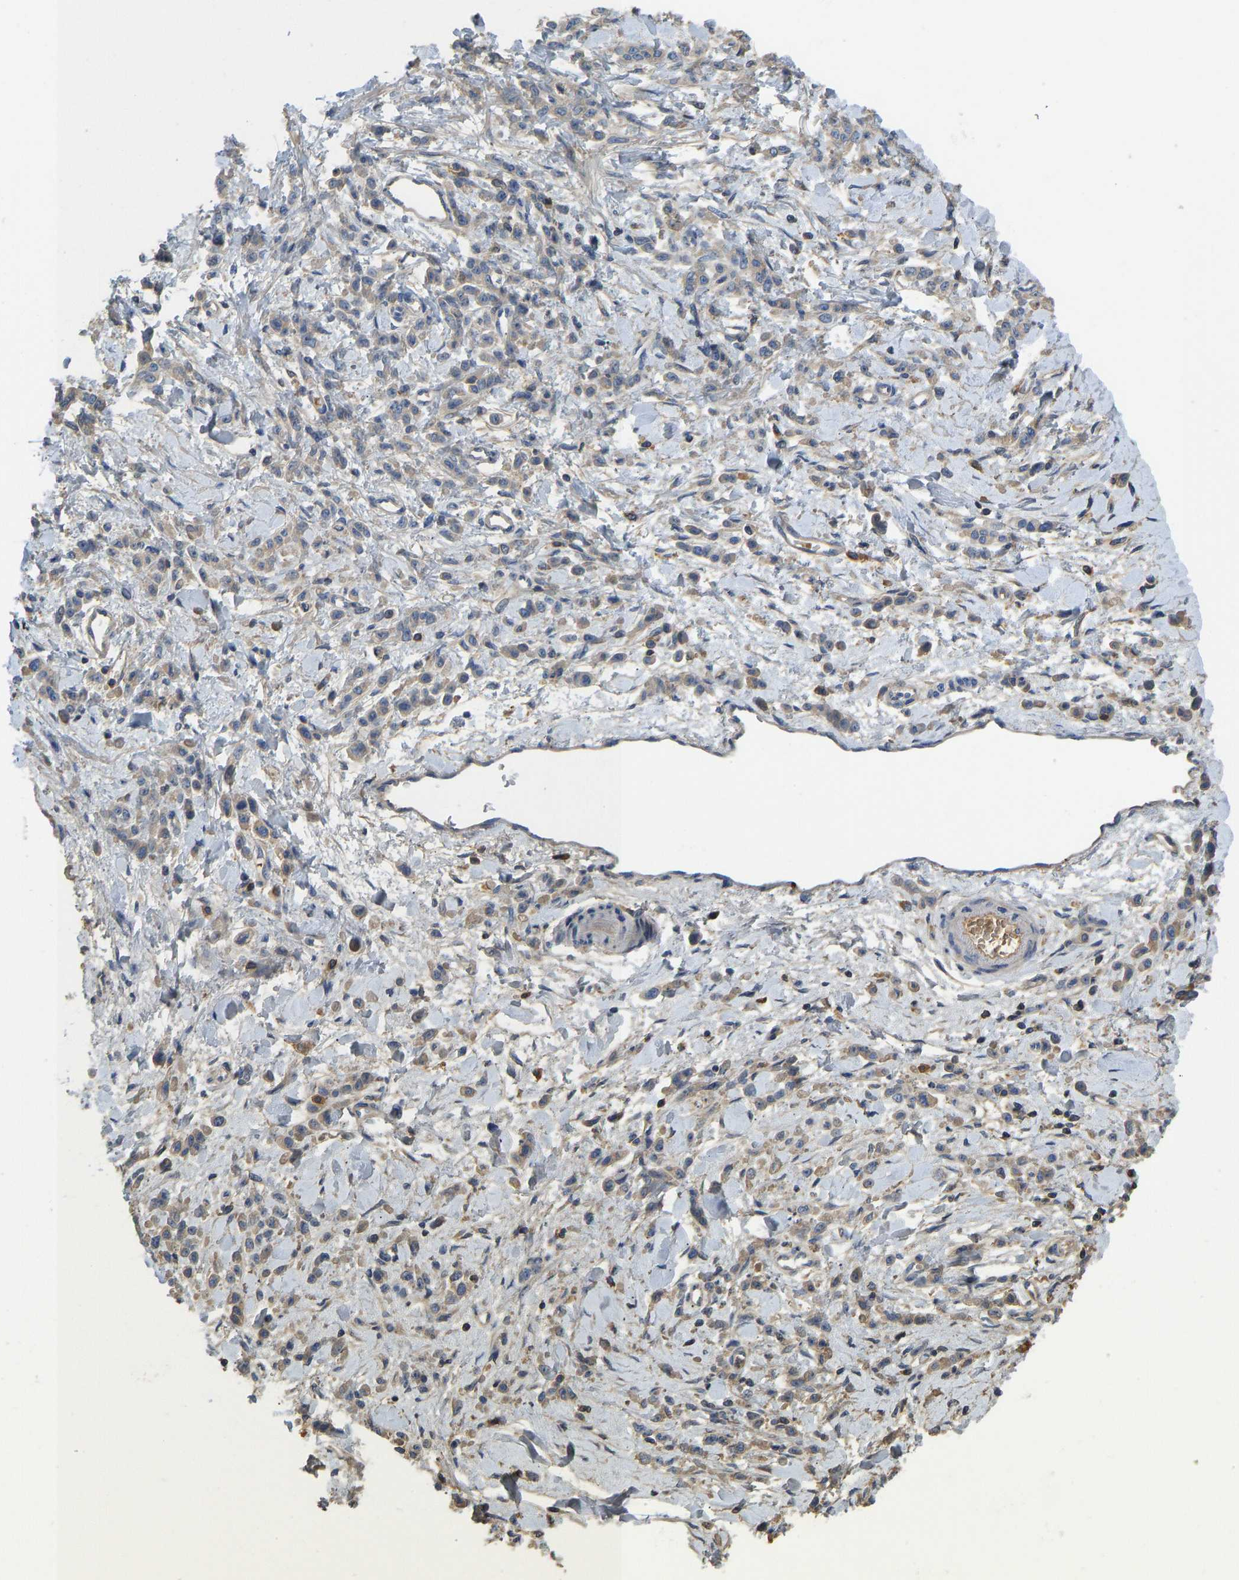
{"staining": {"intensity": "weak", "quantity": ">75%", "location": "cytoplasmic/membranous"}, "tissue": "stomach cancer", "cell_type": "Tumor cells", "image_type": "cancer", "snomed": [{"axis": "morphology", "description": "Normal tissue, NOS"}, {"axis": "morphology", "description": "Adenocarcinoma, NOS"}, {"axis": "topography", "description": "Stomach"}], "caption": "Stomach cancer stained for a protein (brown) reveals weak cytoplasmic/membranous positive staining in about >75% of tumor cells.", "gene": "VCPKMT", "patient": {"sex": "male", "age": 82}}